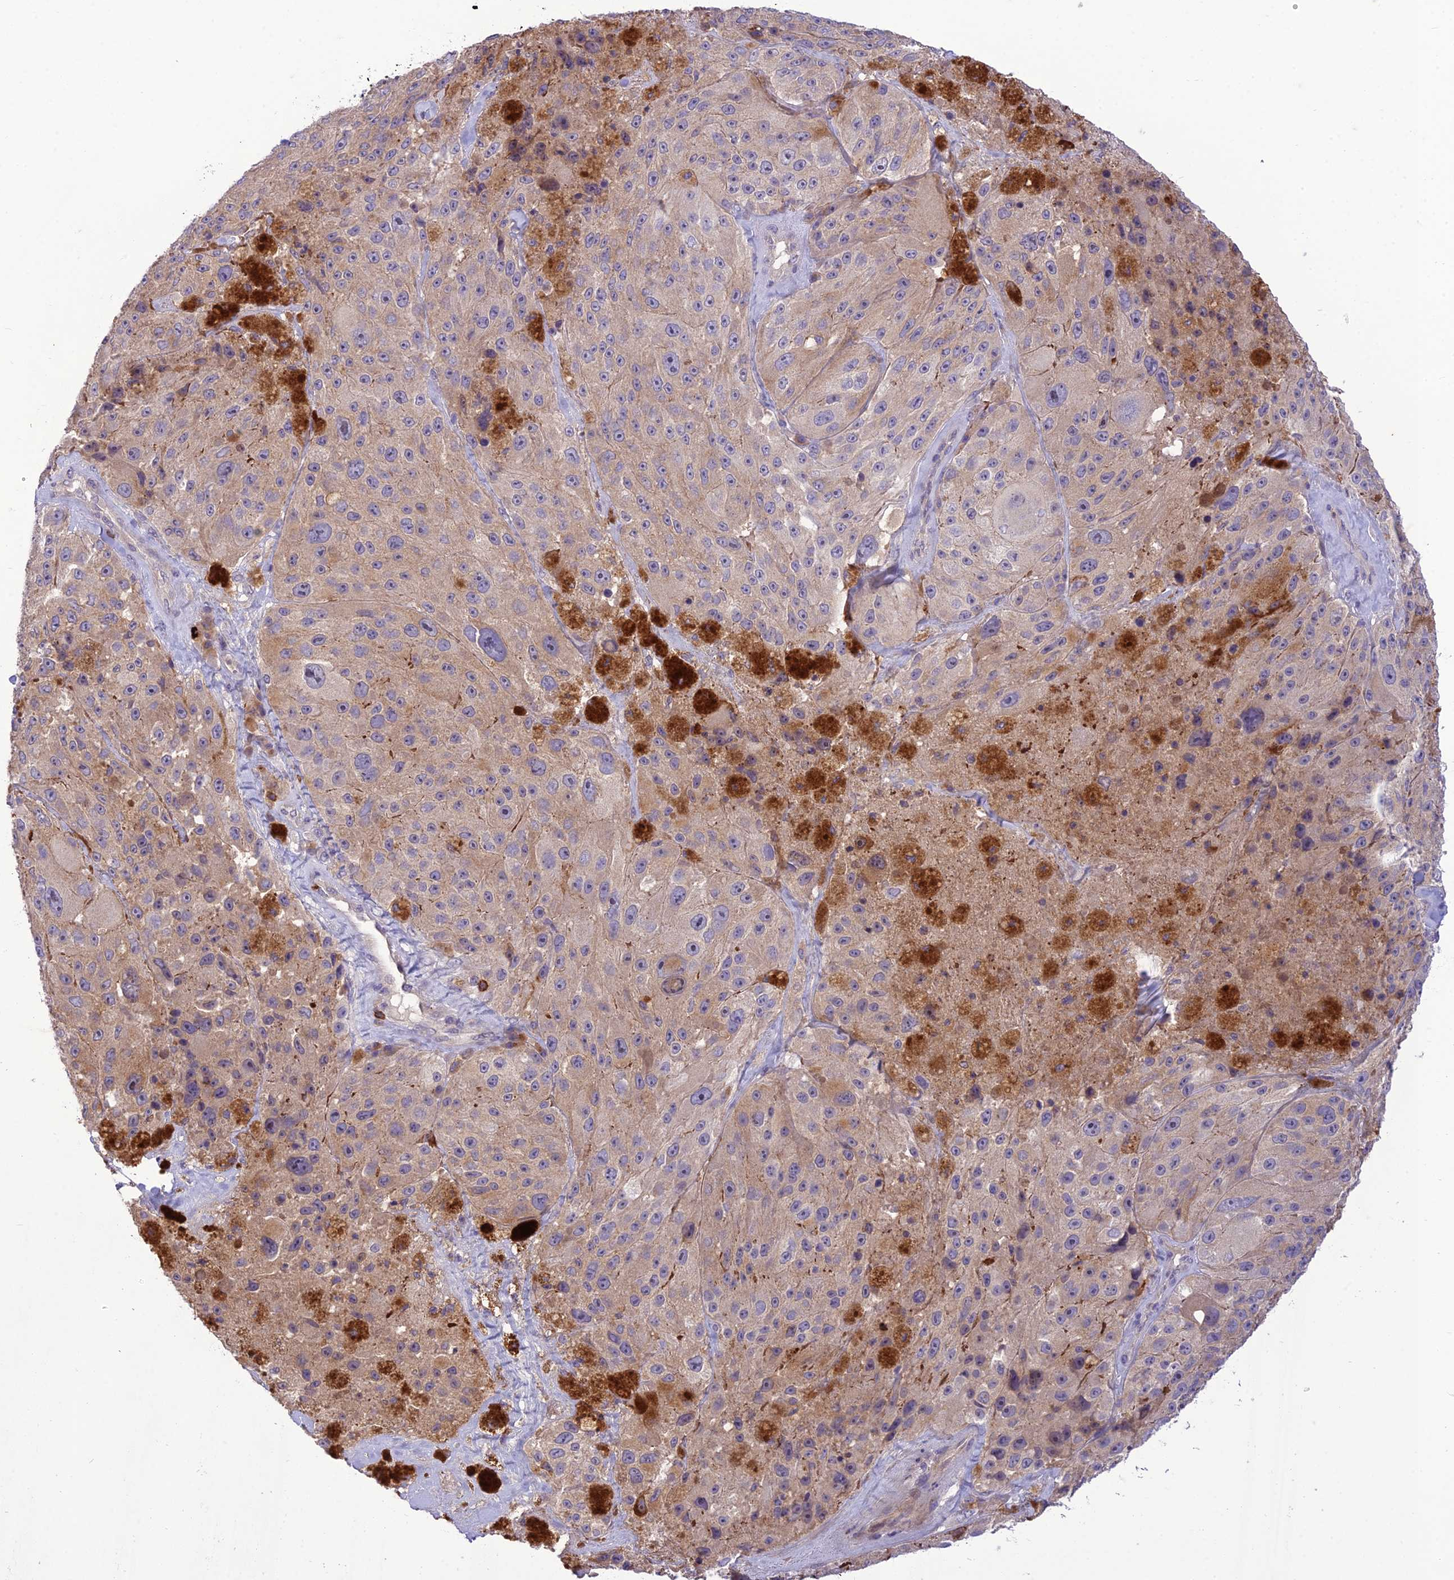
{"staining": {"intensity": "weak", "quantity": "<25%", "location": "cytoplasmic/membranous"}, "tissue": "melanoma", "cell_type": "Tumor cells", "image_type": "cancer", "snomed": [{"axis": "morphology", "description": "Malignant melanoma, Metastatic site"}, {"axis": "topography", "description": "Lymph node"}], "caption": "DAB (3,3'-diaminobenzidine) immunohistochemical staining of melanoma displays no significant expression in tumor cells.", "gene": "ITGAE", "patient": {"sex": "male", "age": 62}}